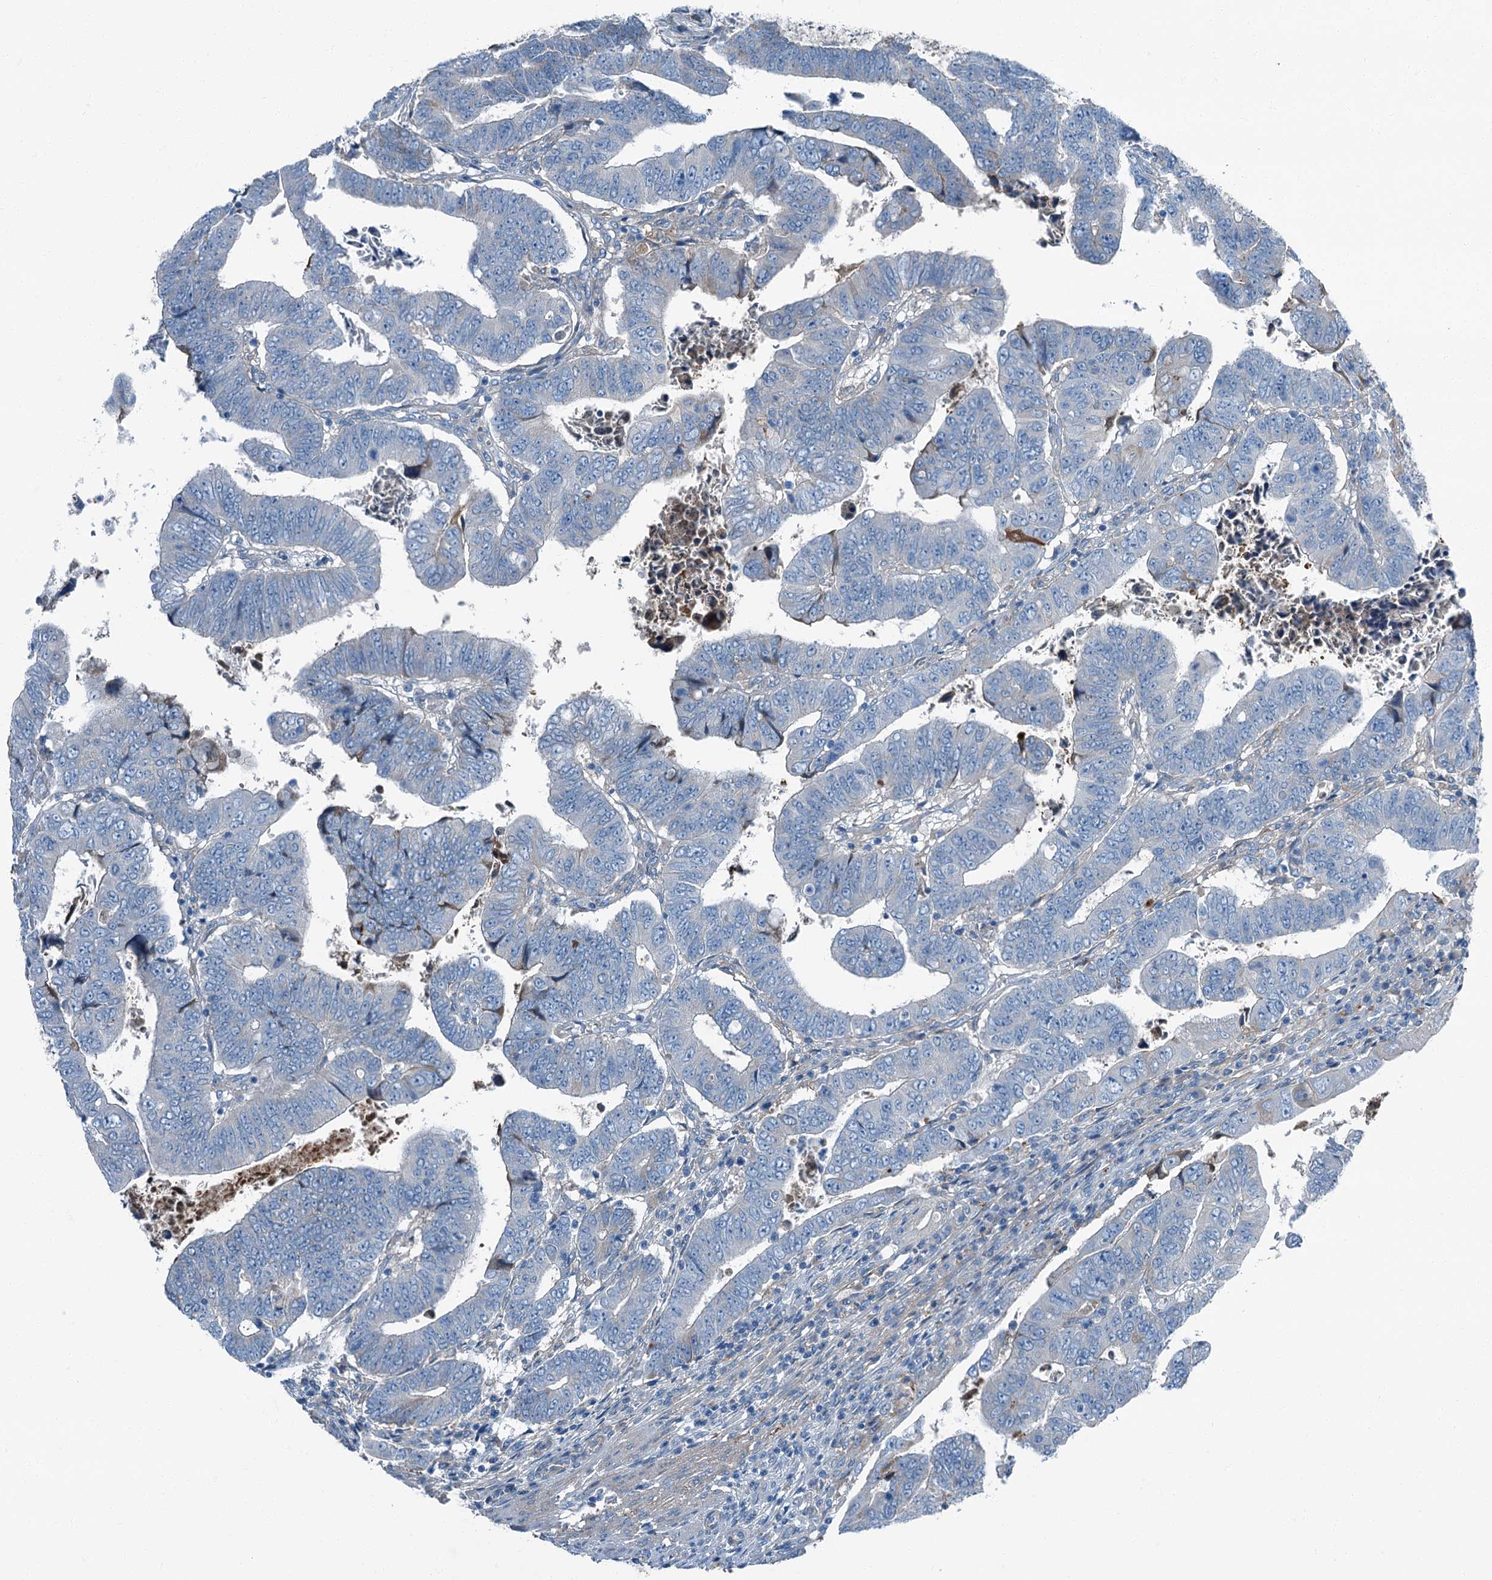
{"staining": {"intensity": "negative", "quantity": "none", "location": "none"}, "tissue": "colorectal cancer", "cell_type": "Tumor cells", "image_type": "cancer", "snomed": [{"axis": "morphology", "description": "Normal tissue, NOS"}, {"axis": "morphology", "description": "Adenocarcinoma, NOS"}, {"axis": "topography", "description": "Rectum"}], "caption": "High magnification brightfield microscopy of colorectal adenocarcinoma stained with DAB (brown) and counterstained with hematoxylin (blue): tumor cells show no significant positivity.", "gene": "AXL", "patient": {"sex": "female", "age": 65}}